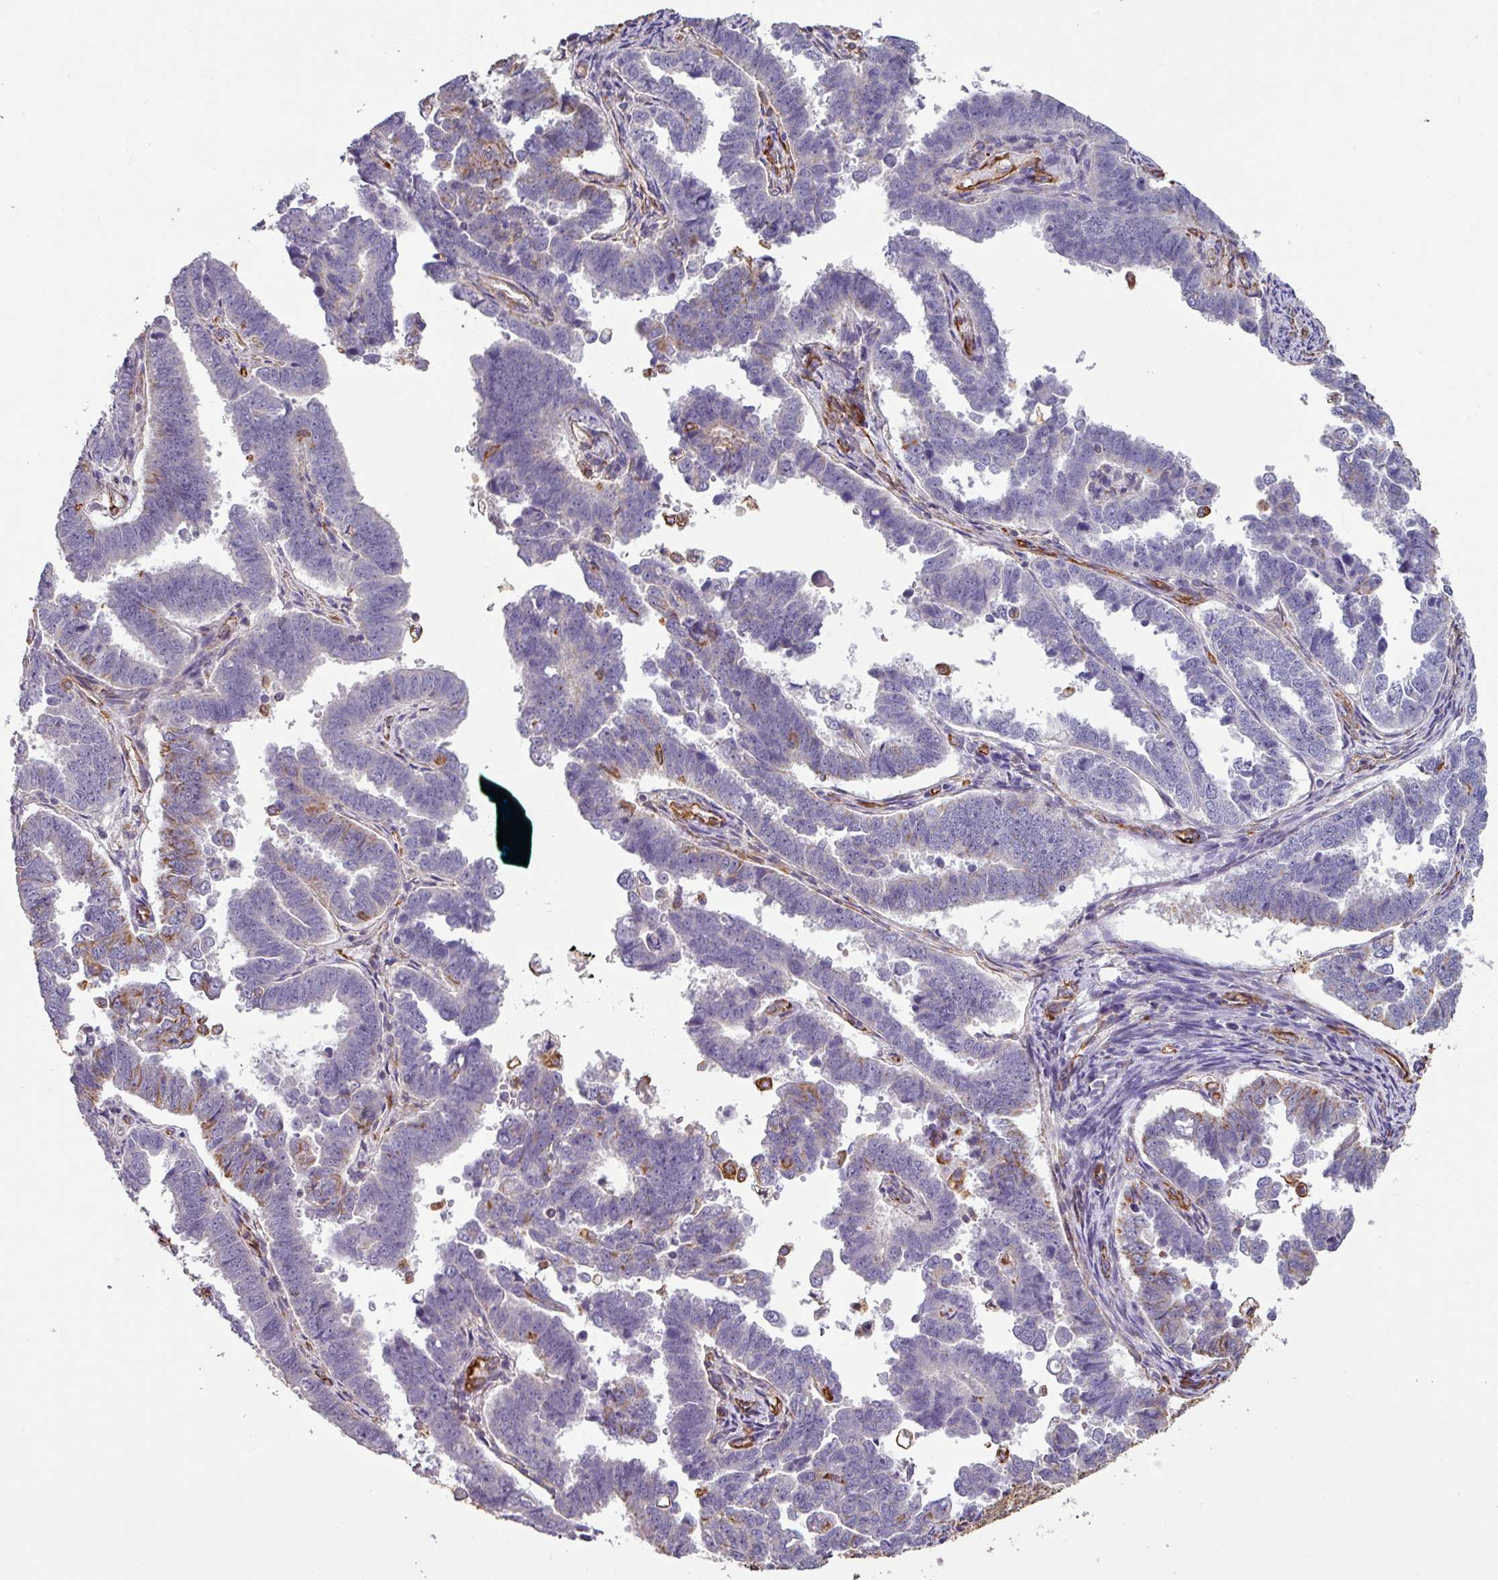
{"staining": {"intensity": "negative", "quantity": "none", "location": "none"}, "tissue": "endometrial cancer", "cell_type": "Tumor cells", "image_type": "cancer", "snomed": [{"axis": "morphology", "description": "Adenocarcinoma, NOS"}, {"axis": "topography", "description": "Endometrium"}], "caption": "Immunohistochemical staining of endometrial adenocarcinoma reveals no significant expression in tumor cells. (IHC, brightfield microscopy, high magnification).", "gene": "ZNF280C", "patient": {"sex": "female", "age": 75}}